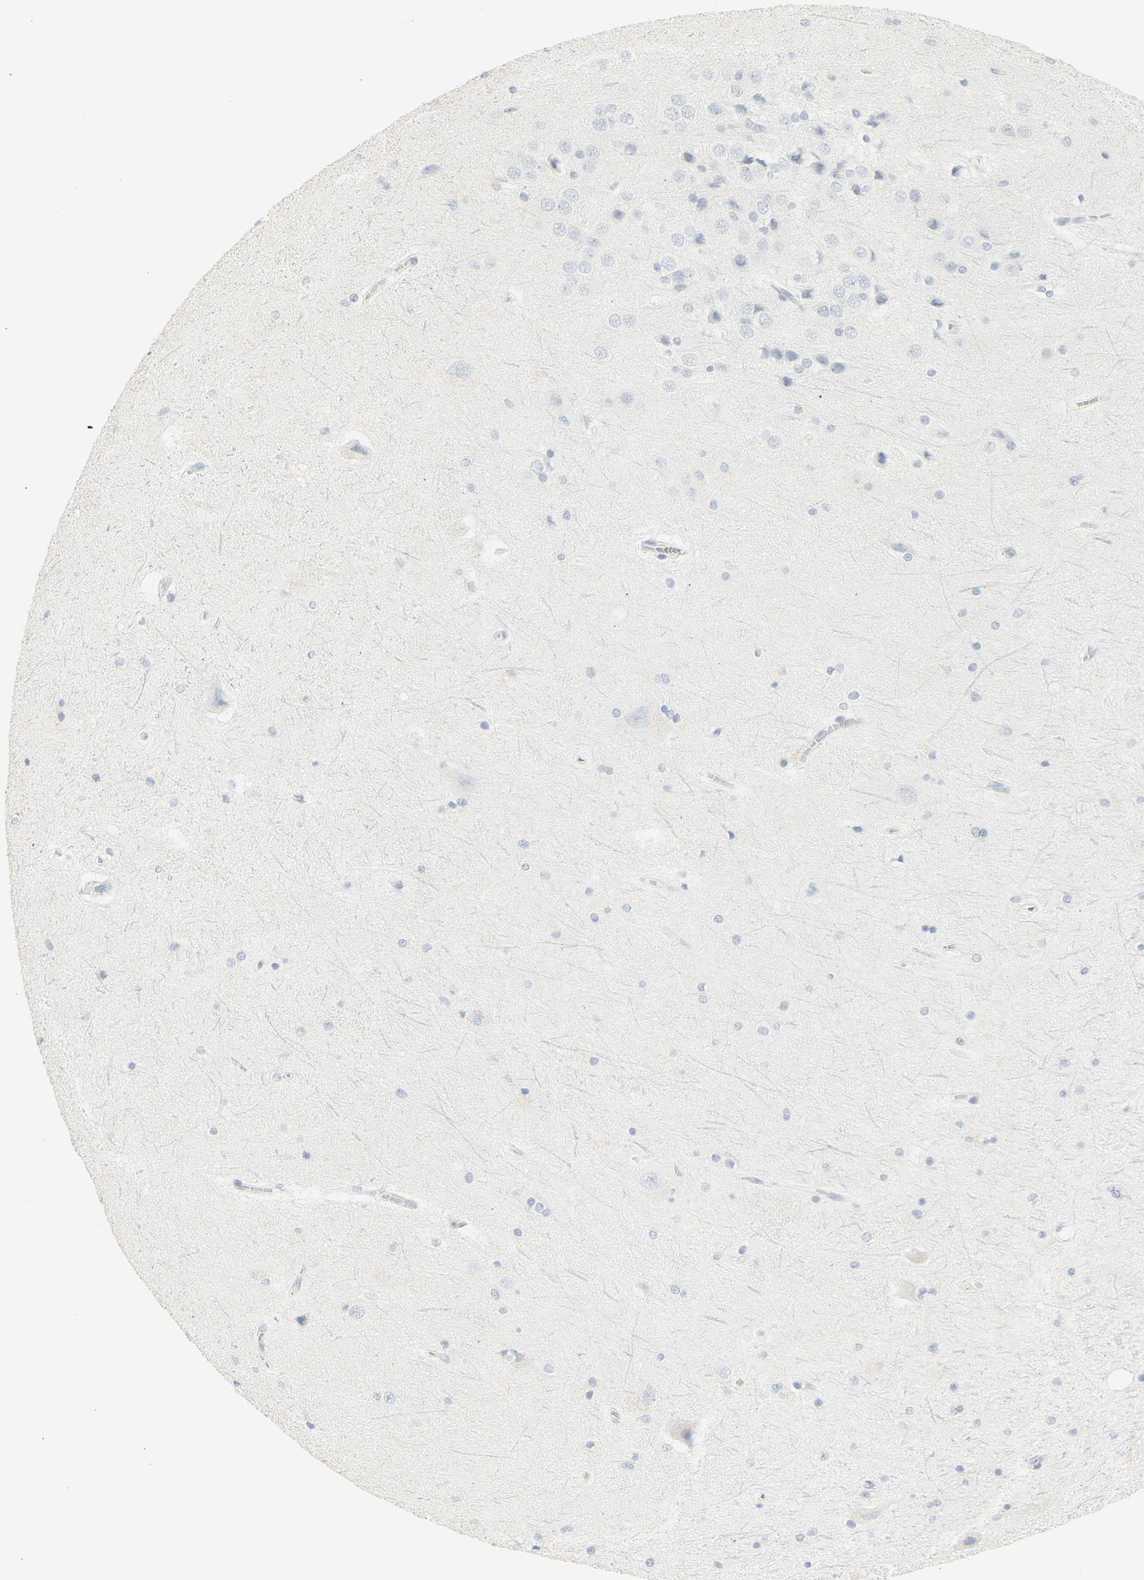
{"staining": {"intensity": "negative", "quantity": "none", "location": "none"}, "tissue": "hippocampus", "cell_type": "Glial cells", "image_type": "normal", "snomed": [{"axis": "morphology", "description": "Normal tissue, NOS"}, {"axis": "topography", "description": "Hippocampus"}], "caption": "Immunohistochemistry of normal human hippocampus reveals no expression in glial cells.", "gene": "CEACAM5", "patient": {"sex": "female", "age": 19}}